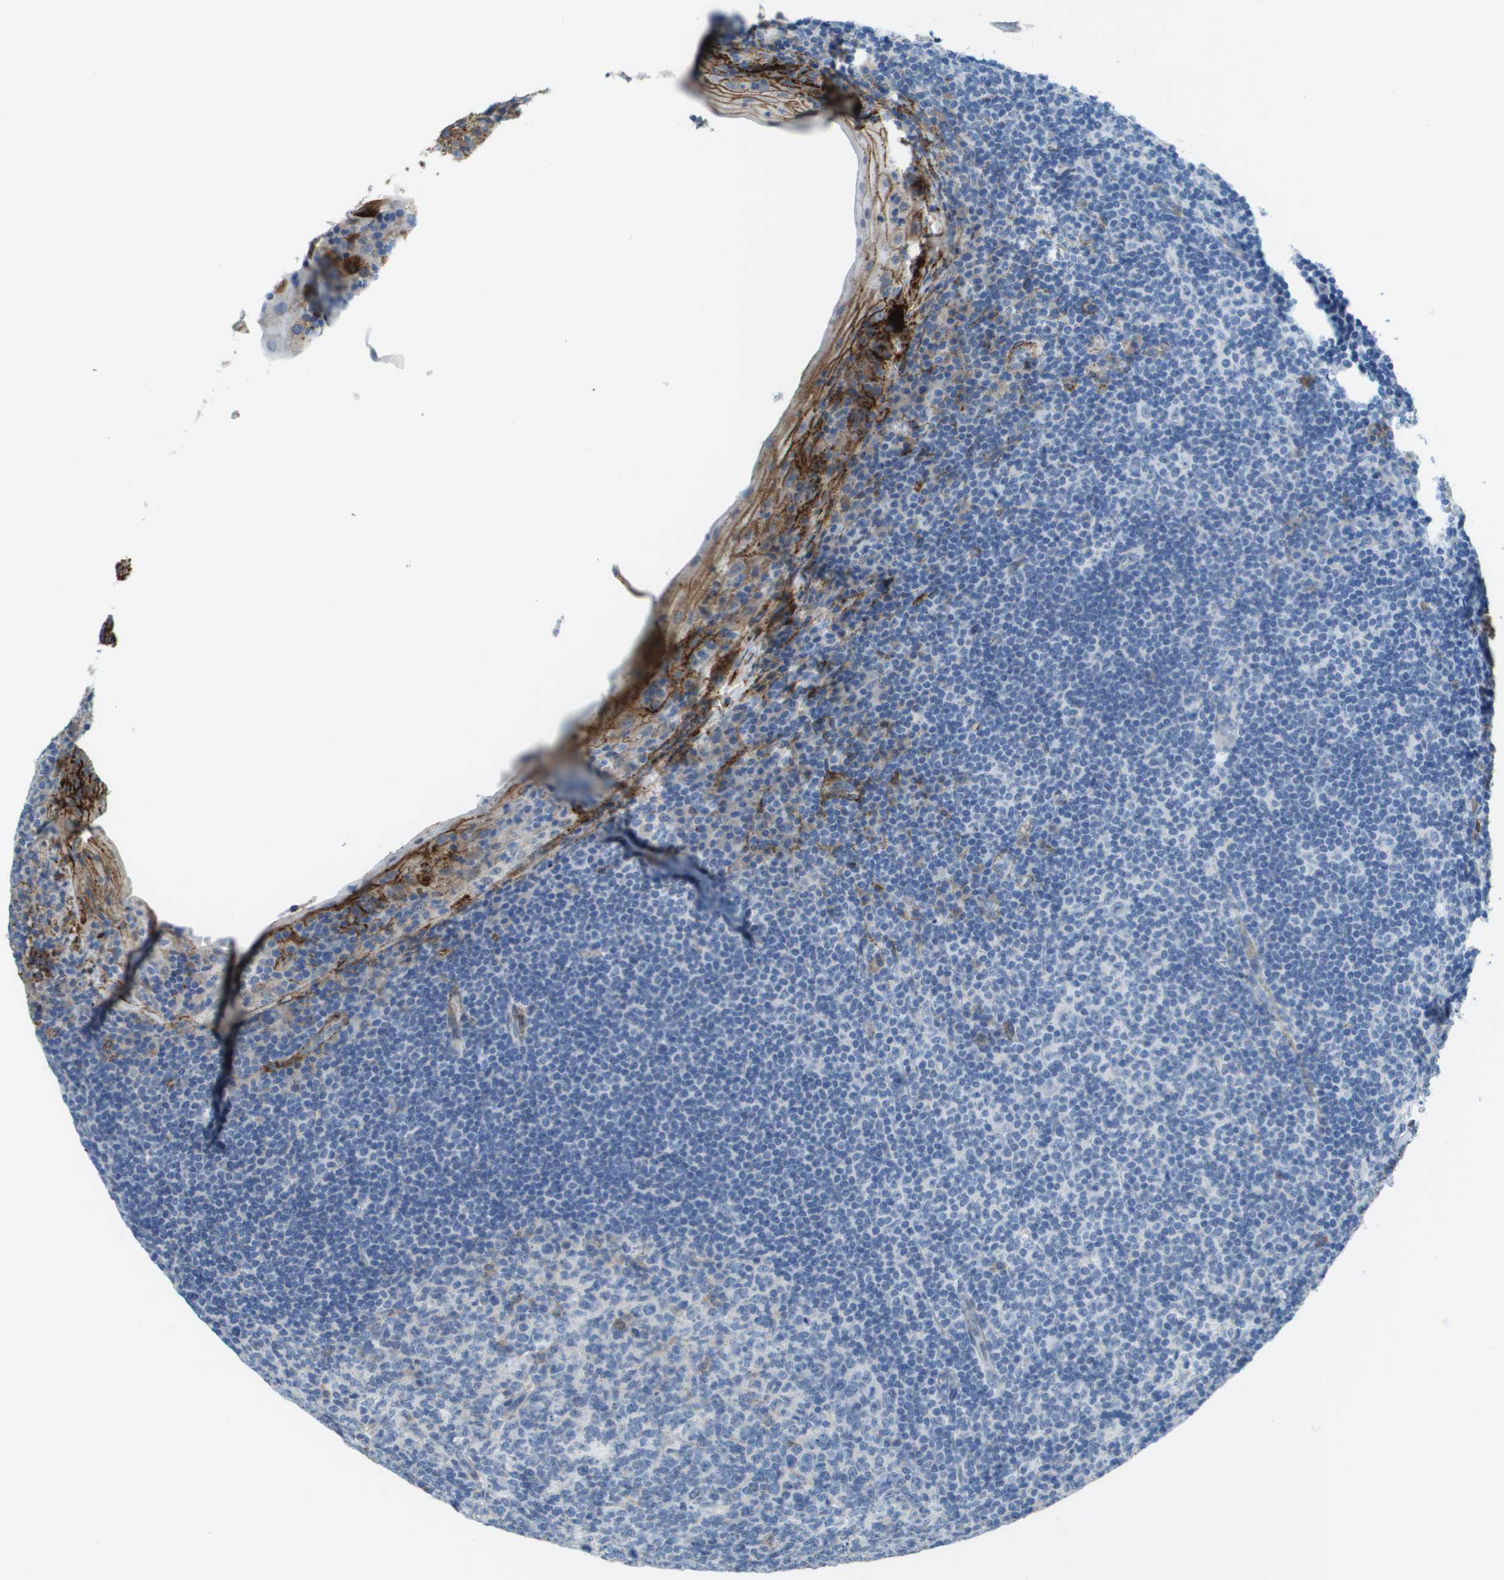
{"staining": {"intensity": "negative", "quantity": "none", "location": "none"}, "tissue": "tonsil", "cell_type": "Germinal center cells", "image_type": "normal", "snomed": [{"axis": "morphology", "description": "Normal tissue, NOS"}, {"axis": "topography", "description": "Tonsil"}], "caption": "Immunohistochemistry histopathology image of normal tonsil: human tonsil stained with DAB (3,3'-diaminobenzidine) shows no significant protein expression in germinal center cells. (DAB IHC, high magnification).", "gene": "SDC1", "patient": {"sex": "male", "age": 37}}